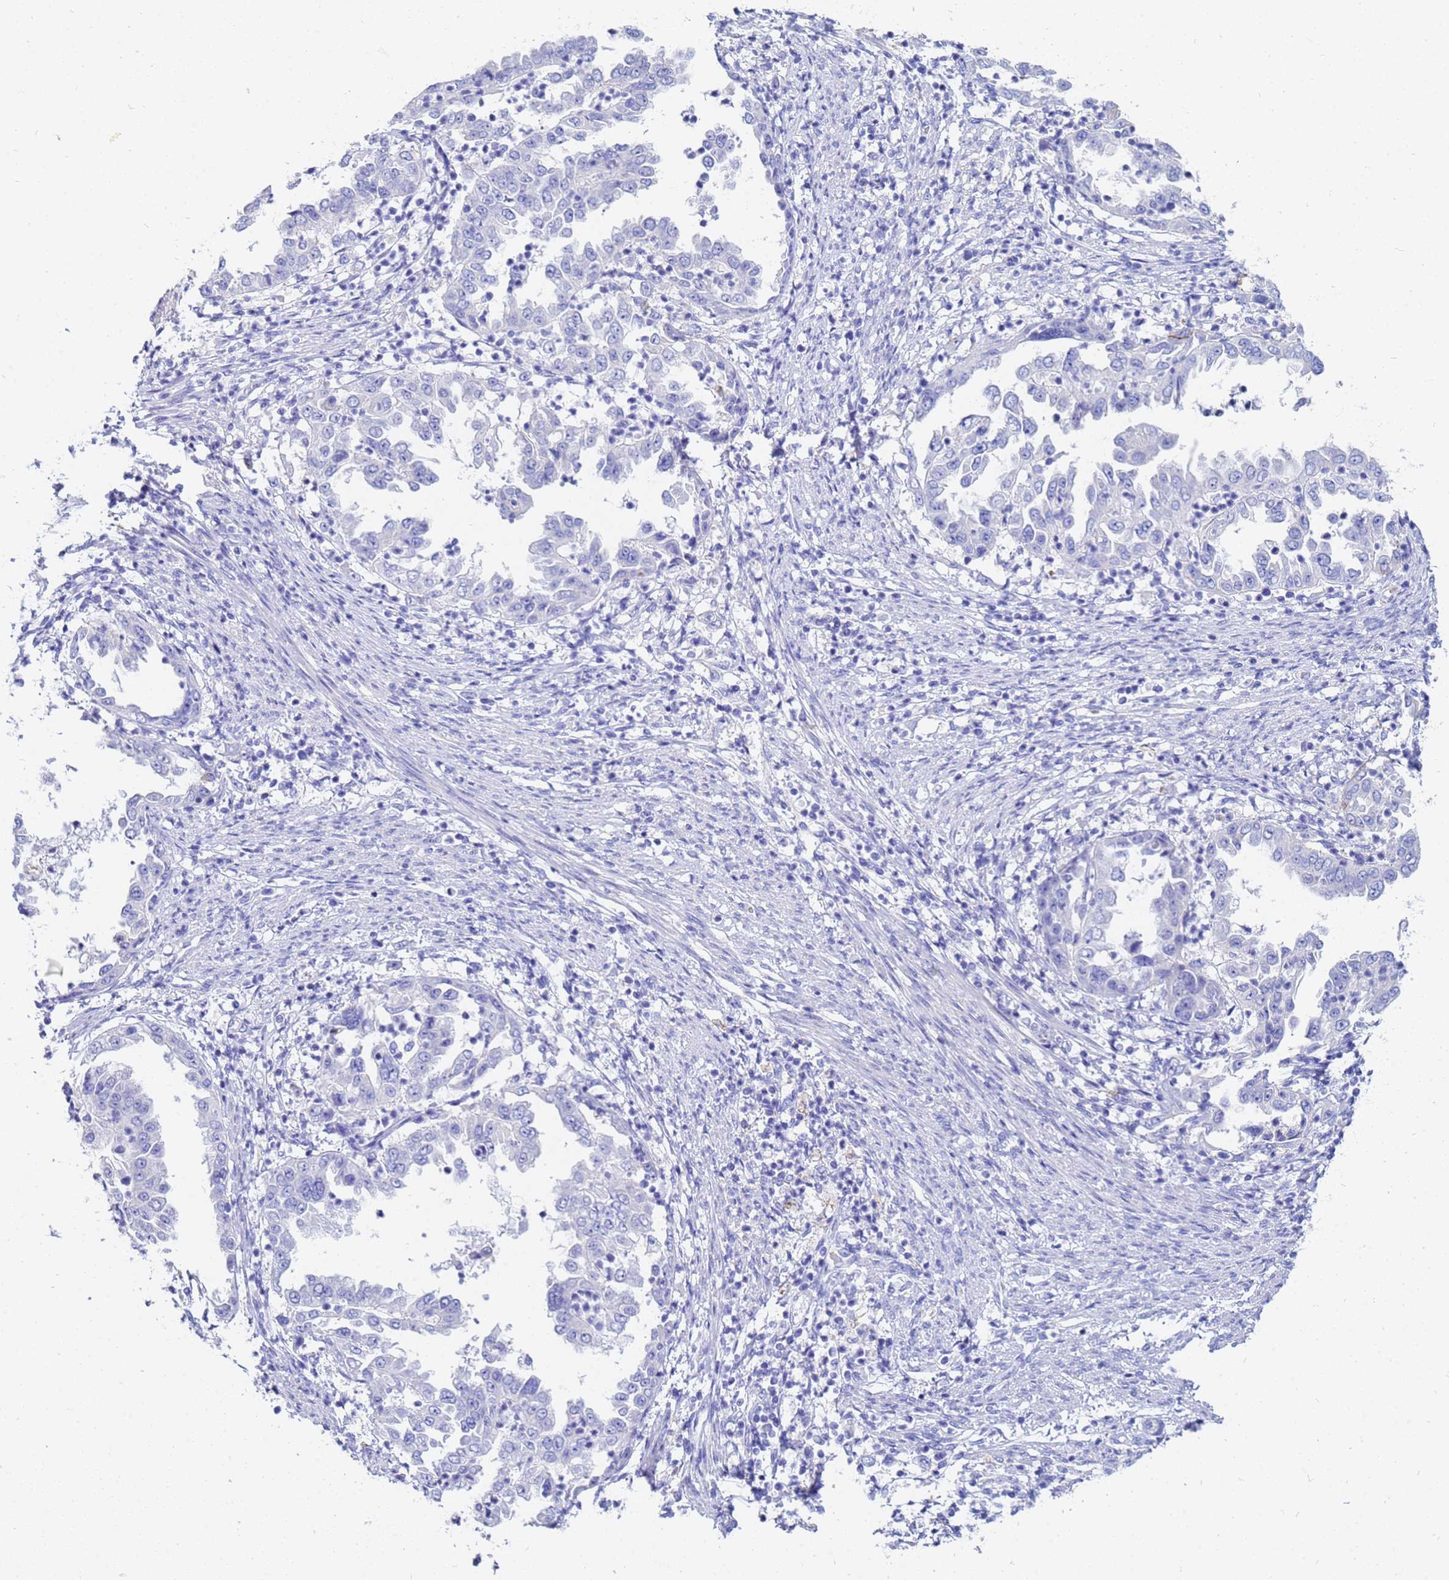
{"staining": {"intensity": "negative", "quantity": "none", "location": "none"}, "tissue": "endometrial cancer", "cell_type": "Tumor cells", "image_type": "cancer", "snomed": [{"axis": "morphology", "description": "Adenocarcinoma, NOS"}, {"axis": "topography", "description": "Endometrium"}], "caption": "There is no significant positivity in tumor cells of adenocarcinoma (endometrial).", "gene": "C2orf72", "patient": {"sex": "female", "age": 85}}